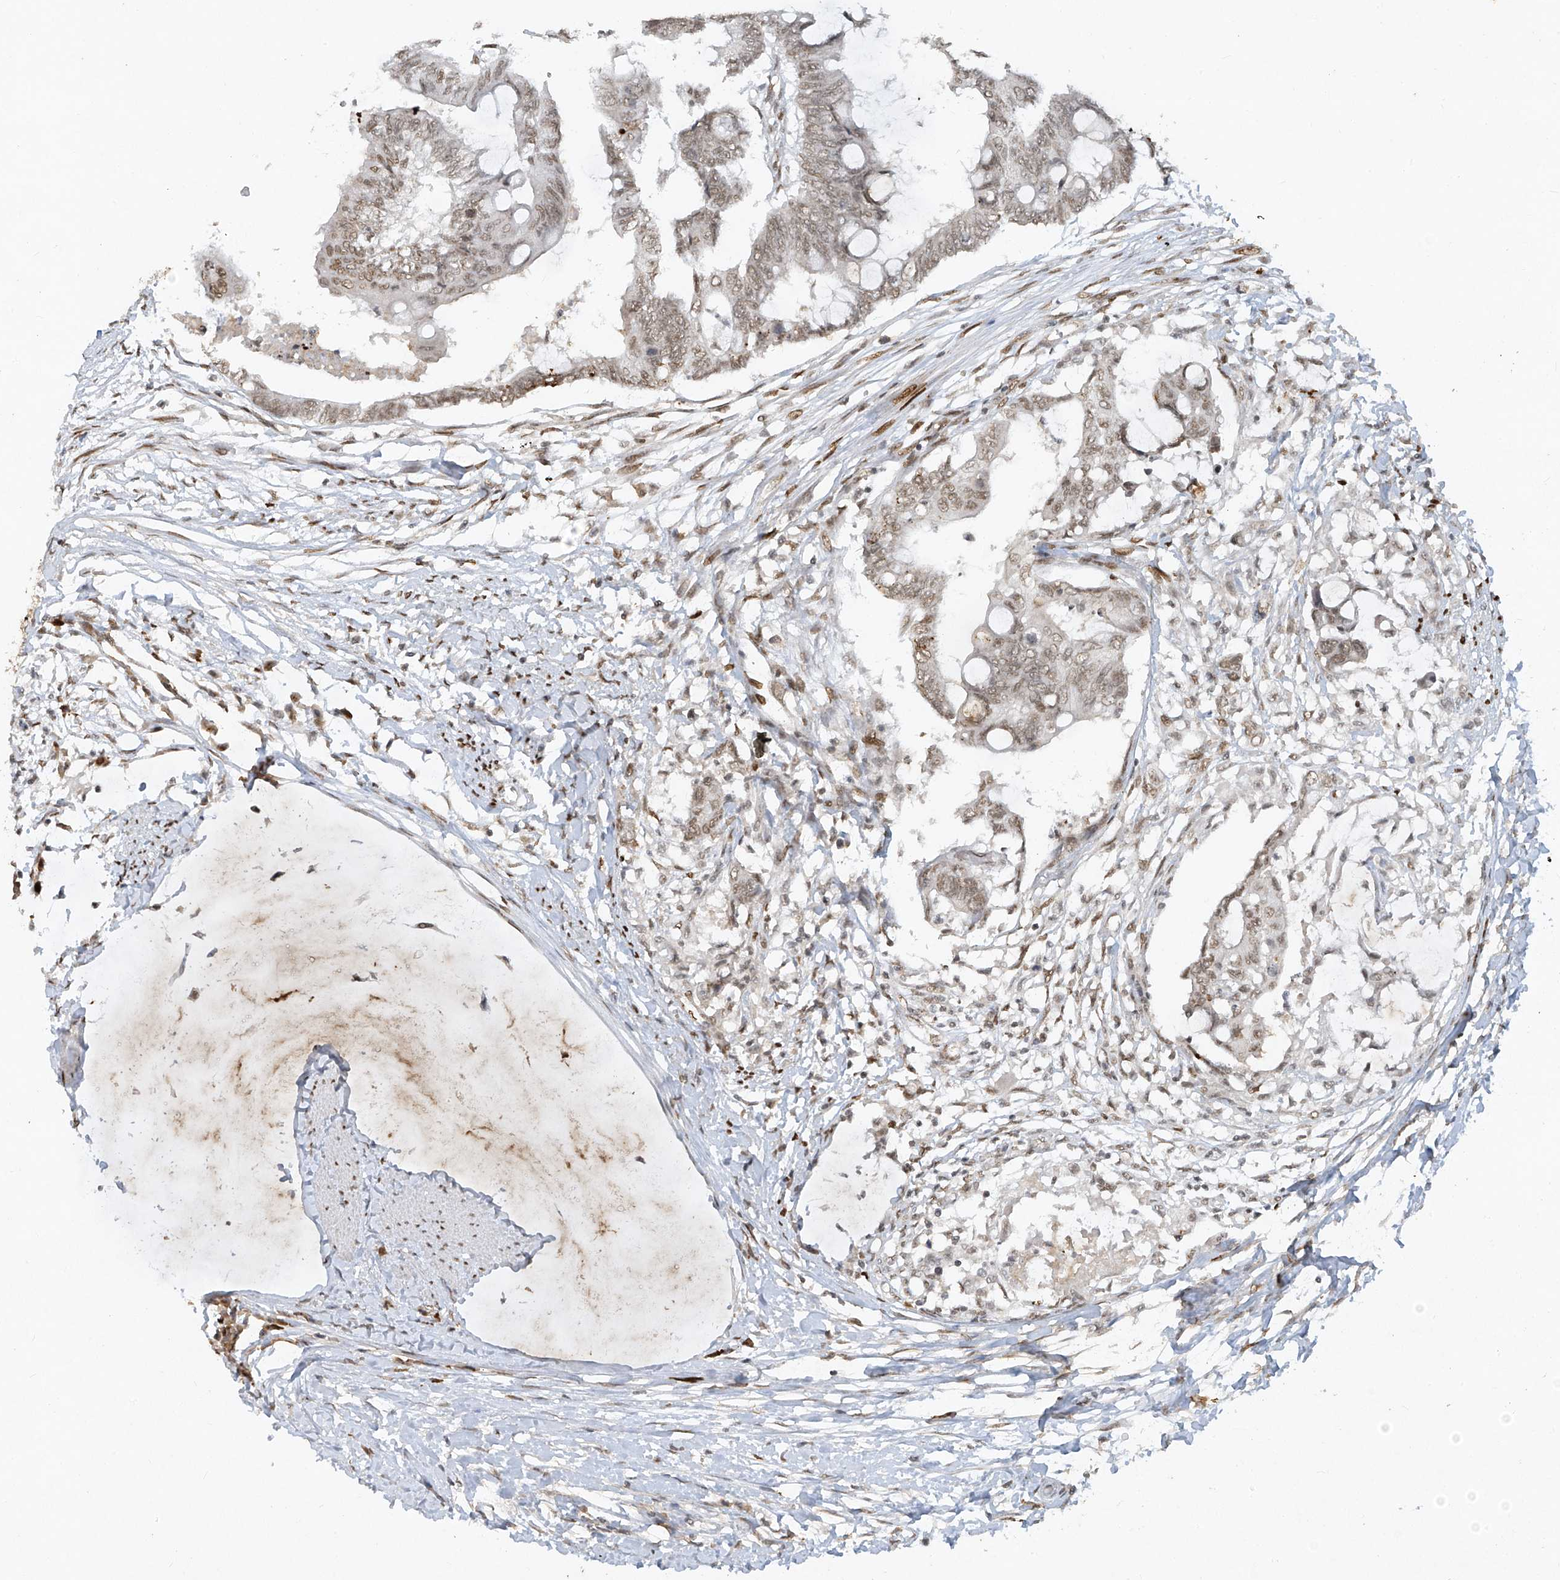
{"staining": {"intensity": "weak", "quantity": ">75%", "location": "nuclear"}, "tissue": "colorectal cancer", "cell_type": "Tumor cells", "image_type": "cancer", "snomed": [{"axis": "morphology", "description": "Normal tissue, NOS"}, {"axis": "morphology", "description": "Adenocarcinoma, NOS"}, {"axis": "topography", "description": "Rectum"}, {"axis": "topography", "description": "Peripheral nerve tissue"}], "caption": "Adenocarcinoma (colorectal) stained with a brown dye shows weak nuclear positive positivity in approximately >75% of tumor cells.", "gene": "ATRIP", "patient": {"sex": "male", "age": 92}}